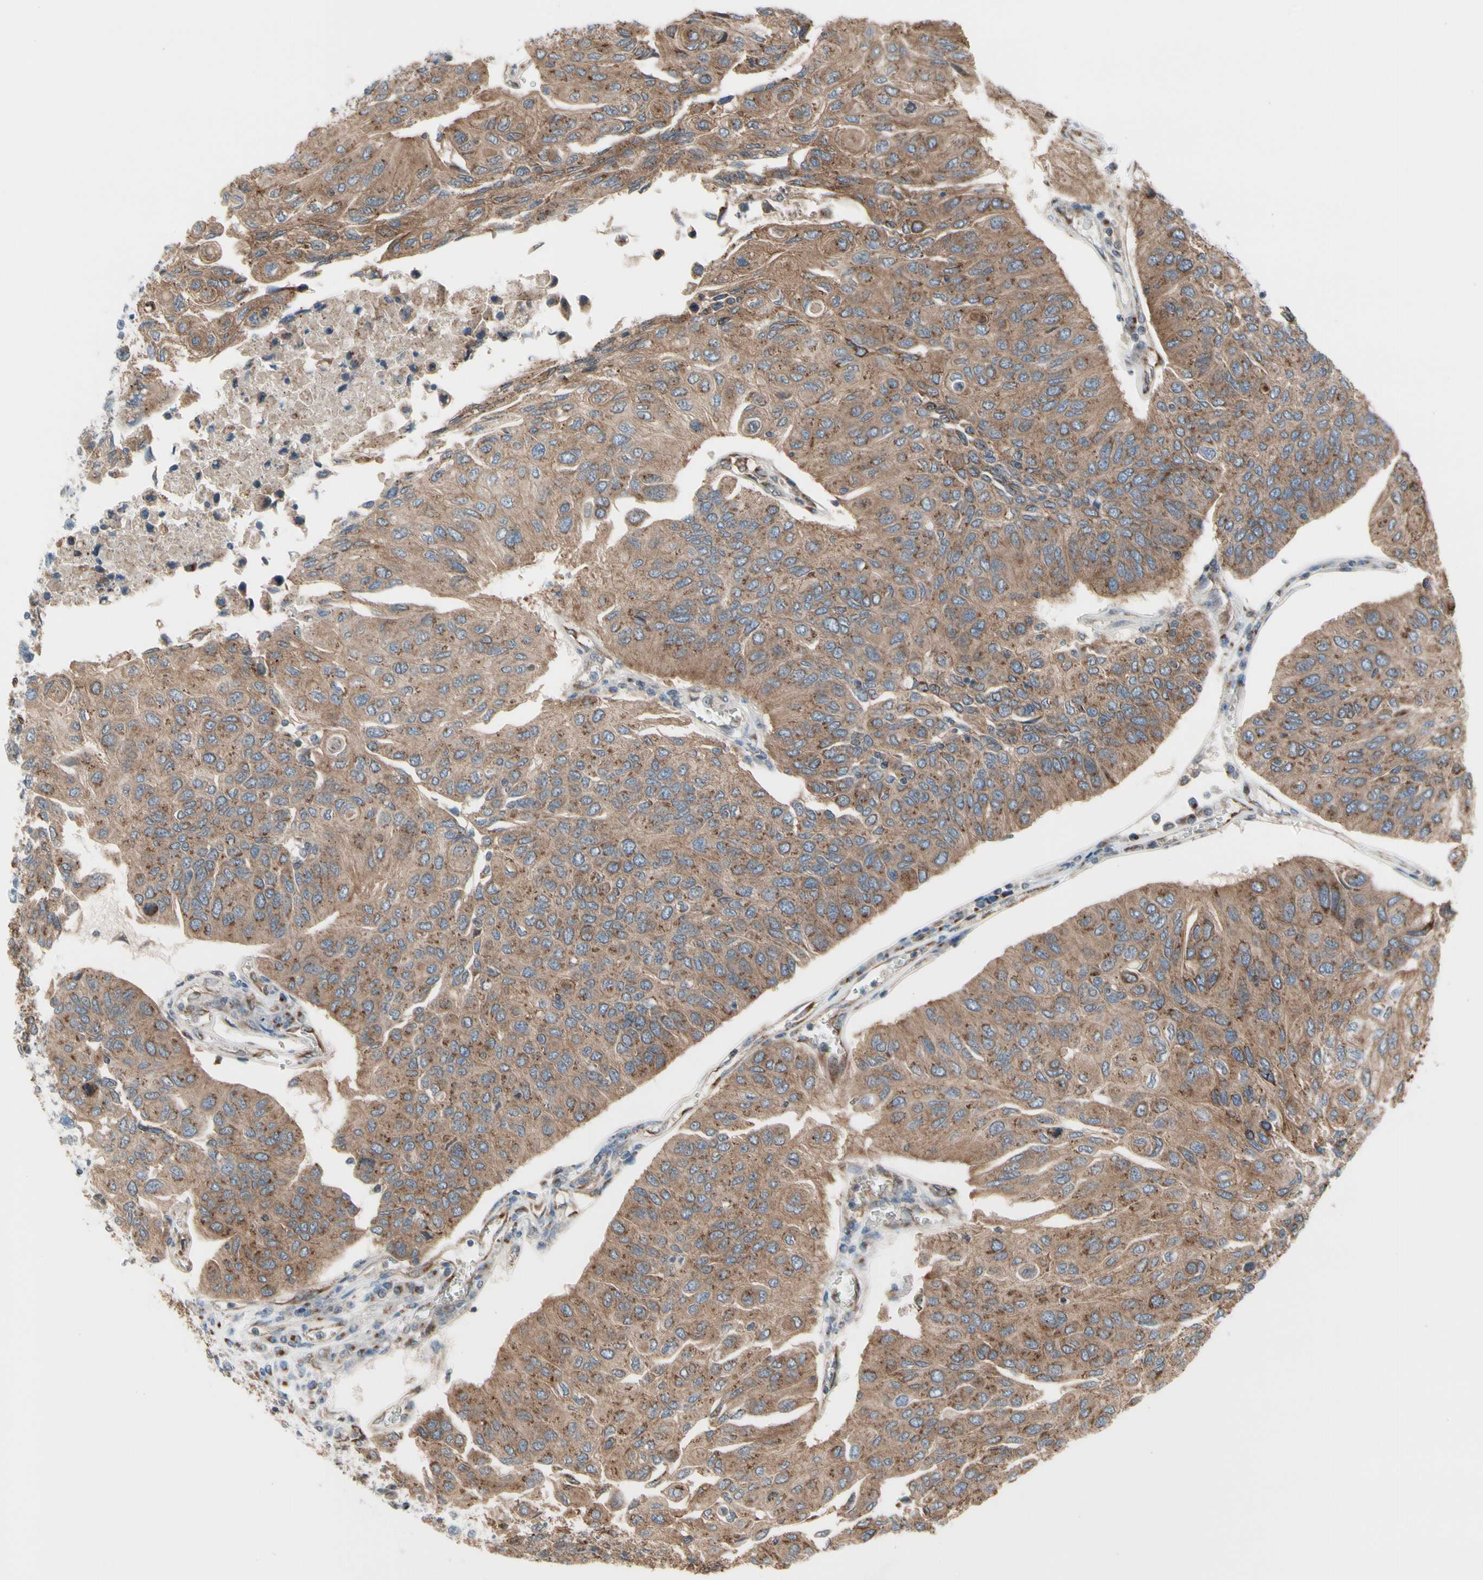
{"staining": {"intensity": "moderate", "quantity": ">75%", "location": "cytoplasmic/membranous"}, "tissue": "urothelial cancer", "cell_type": "Tumor cells", "image_type": "cancer", "snomed": [{"axis": "morphology", "description": "Urothelial carcinoma, High grade"}, {"axis": "topography", "description": "Urinary bladder"}], "caption": "Urothelial carcinoma (high-grade) stained for a protein shows moderate cytoplasmic/membranous positivity in tumor cells.", "gene": "SLC39A9", "patient": {"sex": "male", "age": 66}}